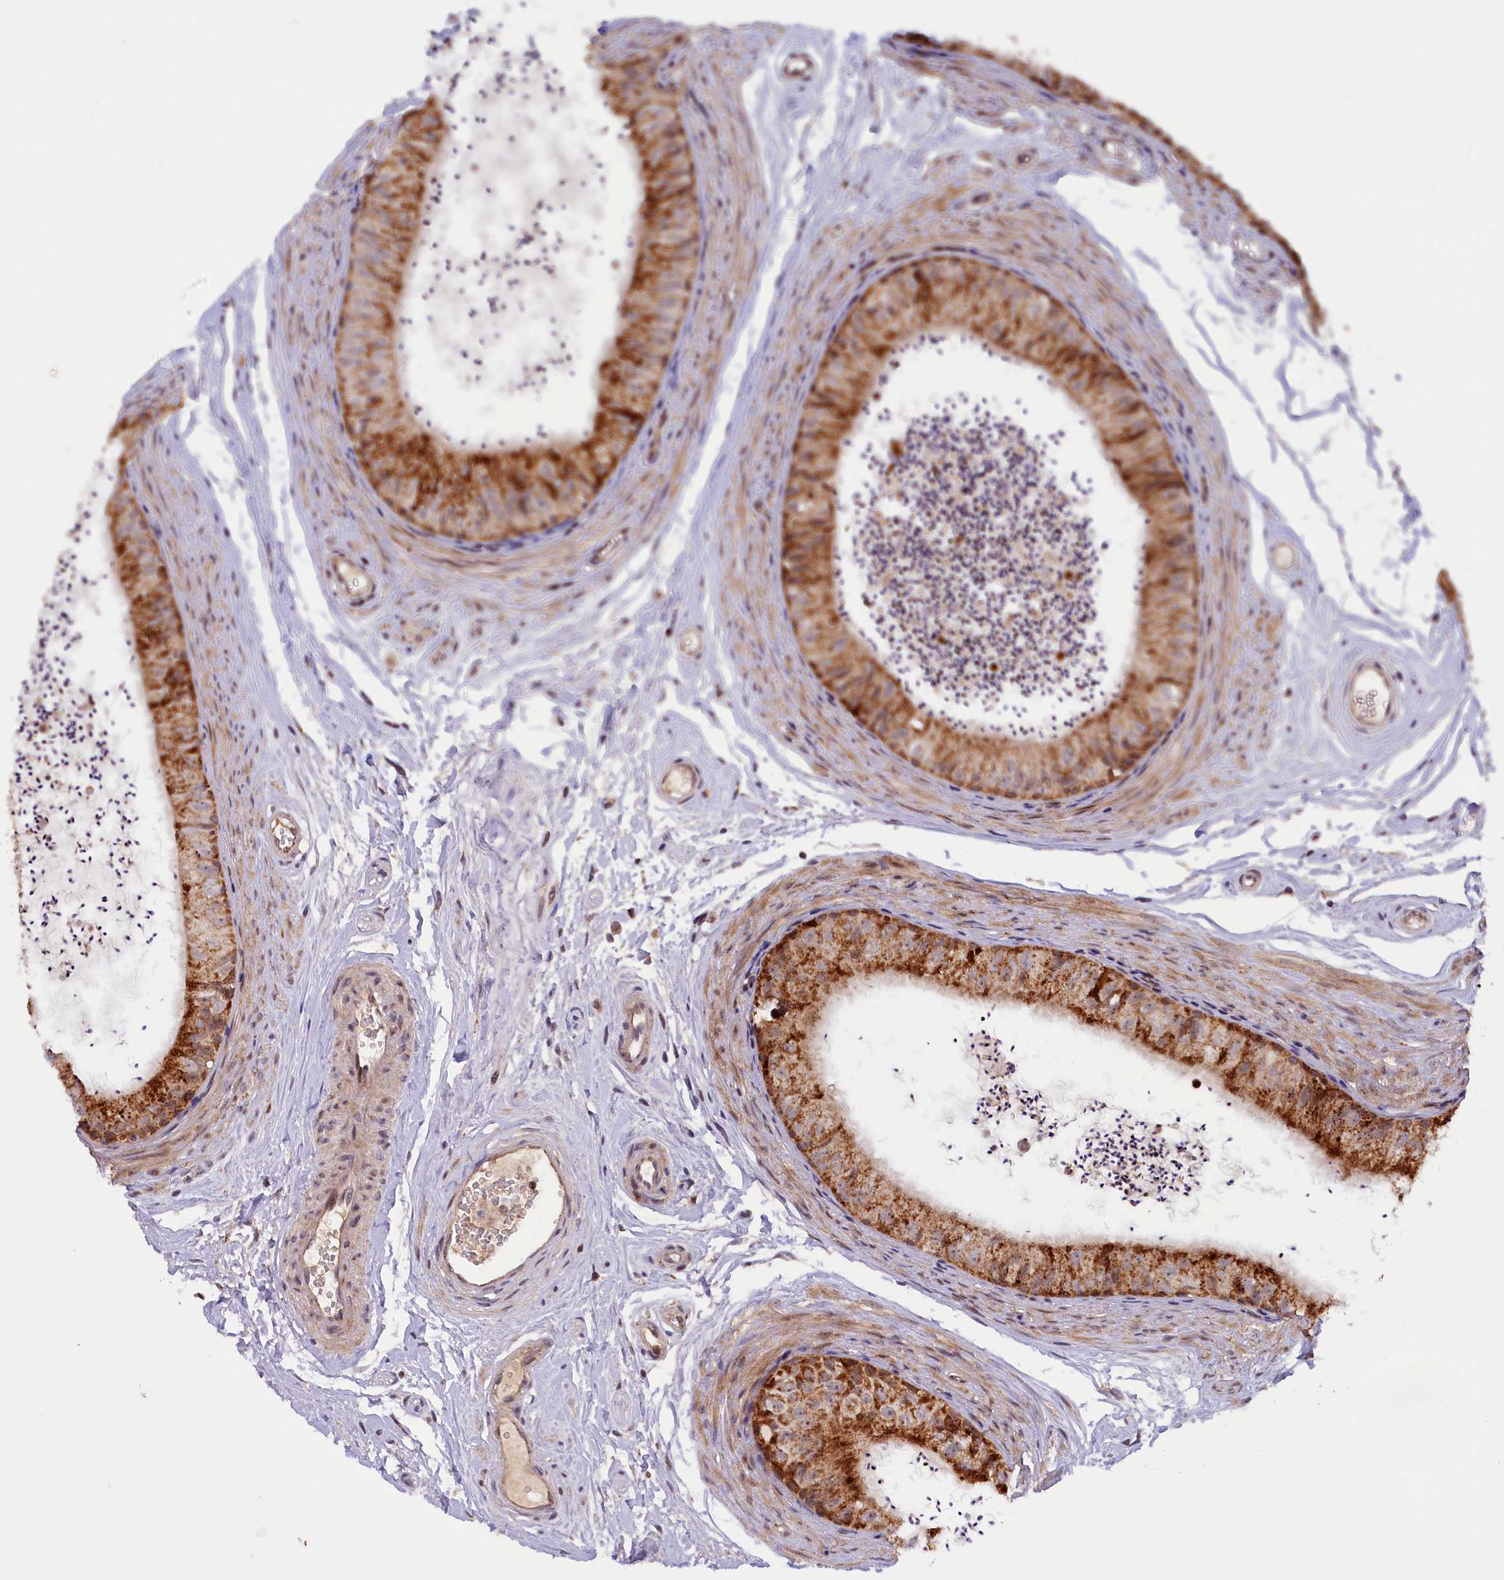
{"staining": {"intensity": "strong", "quantity": "25%-75%", "location": "cytoplasmic/membranous"}, "tissue": "epididymis", "cell_type": "Glandular cells", "image_type": "normal", "snomed": [{"axis": "morphology", "description": "Normal tissue, NOS"}, {"axis": "topography", "description": "Epididymis"}], "caption": "Immunohistochemistry (DAB (3,3'-diaminobenzidine)) staining of unremarkable epididymis exhibits strong cytoplasmic/membranous protein staining in approximately 25%-75% of glandular cells.", "gene": "DUS3L", "patient": {"sex": "male", "age": 56}}